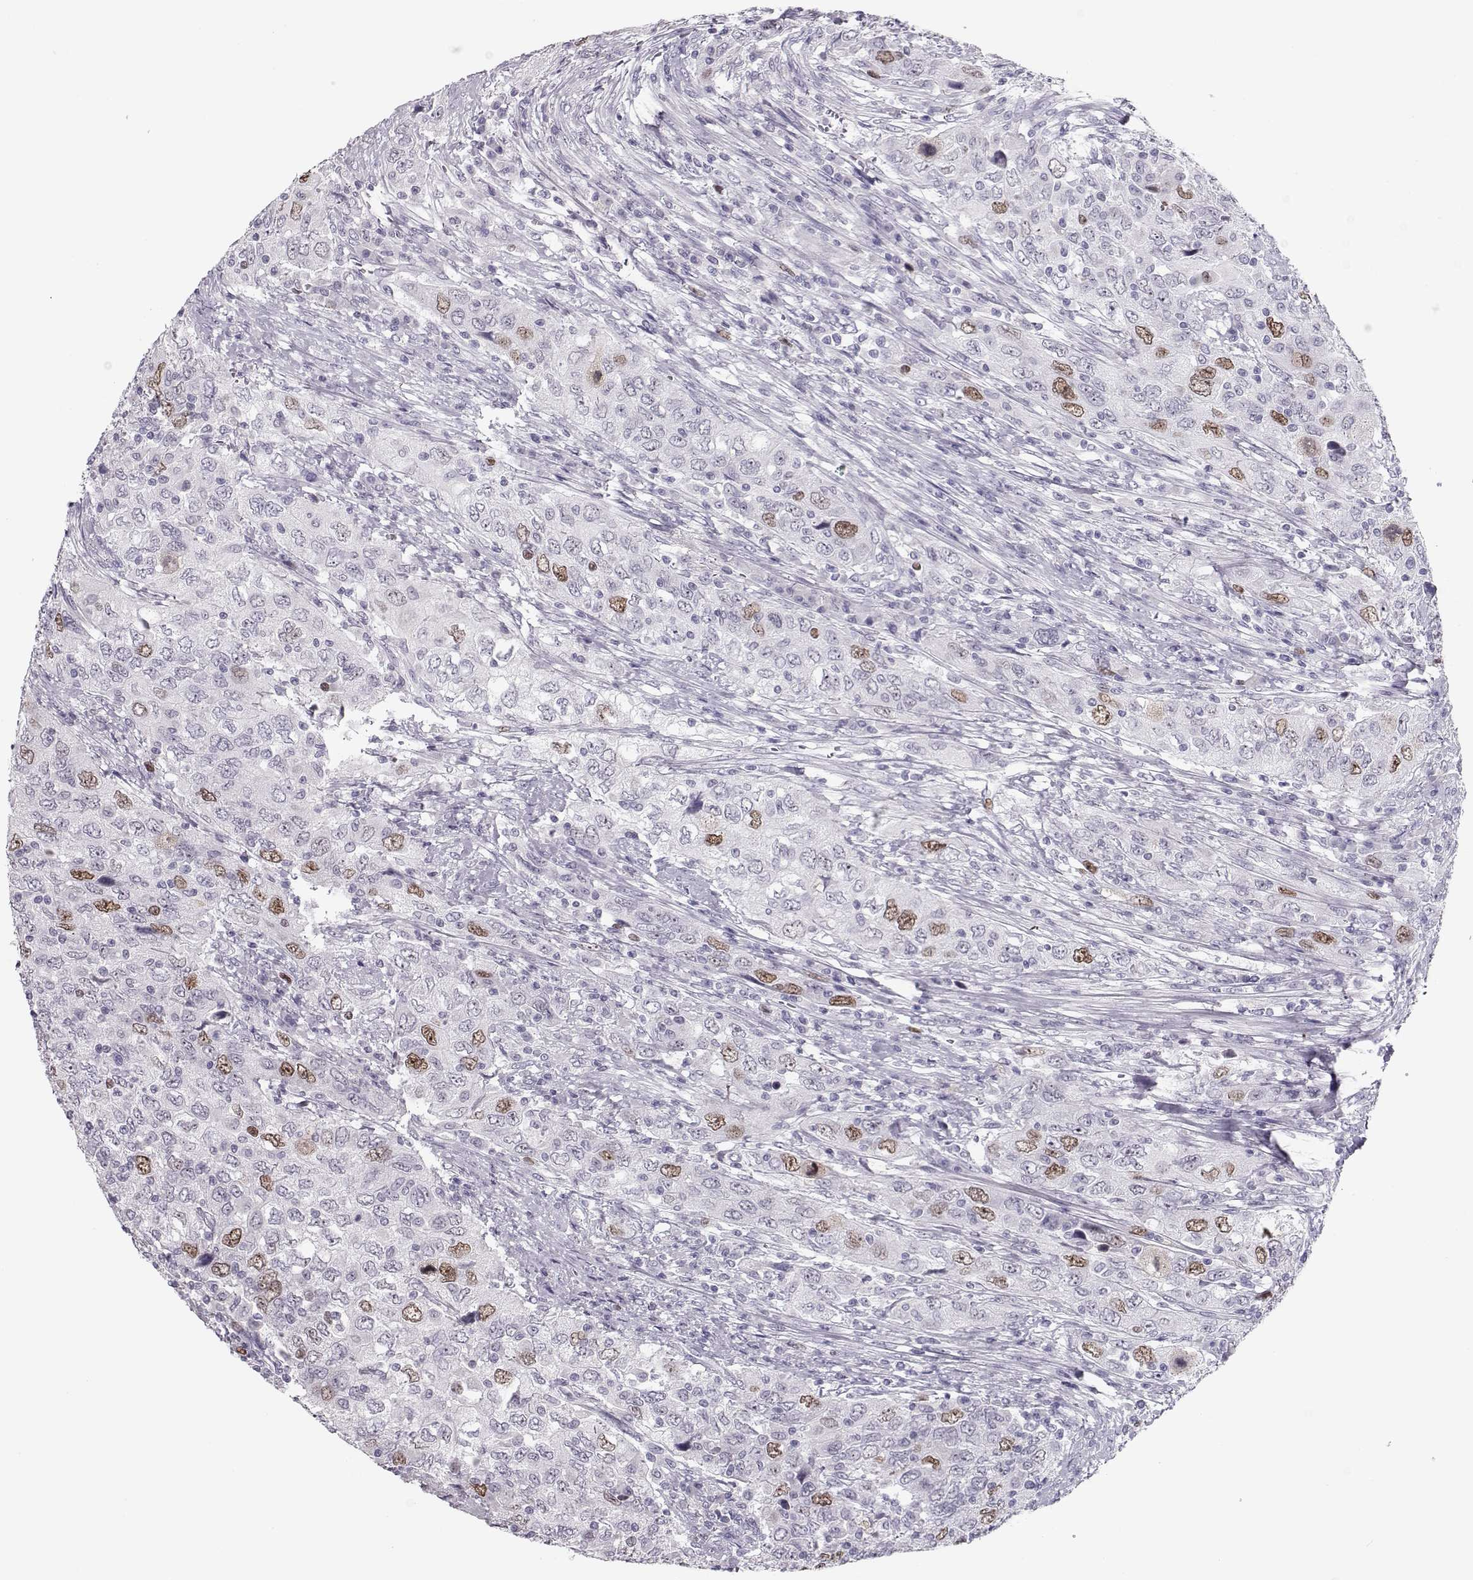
{"staining": {"intensity": "moderate", "quantity": "<25%", "location": "nuclear"}, "tissue": "urothelial cancer", "cell_type": "Tumor cells", "image_type": "cancer", "snomed": [{"axis": "morphology", "description": "Urothelial carcinoma, High grade"}, {"axis": "topography", "description": "Urinary bladder"}], "caption": "The photomicrograph displays staining of high-grade urothelial carcinoma, revealing moderate nuclear protein expression (brown color) within tumor cells.", "gene": "SGO1", "patient": {"sex": "male", "age": 76}}